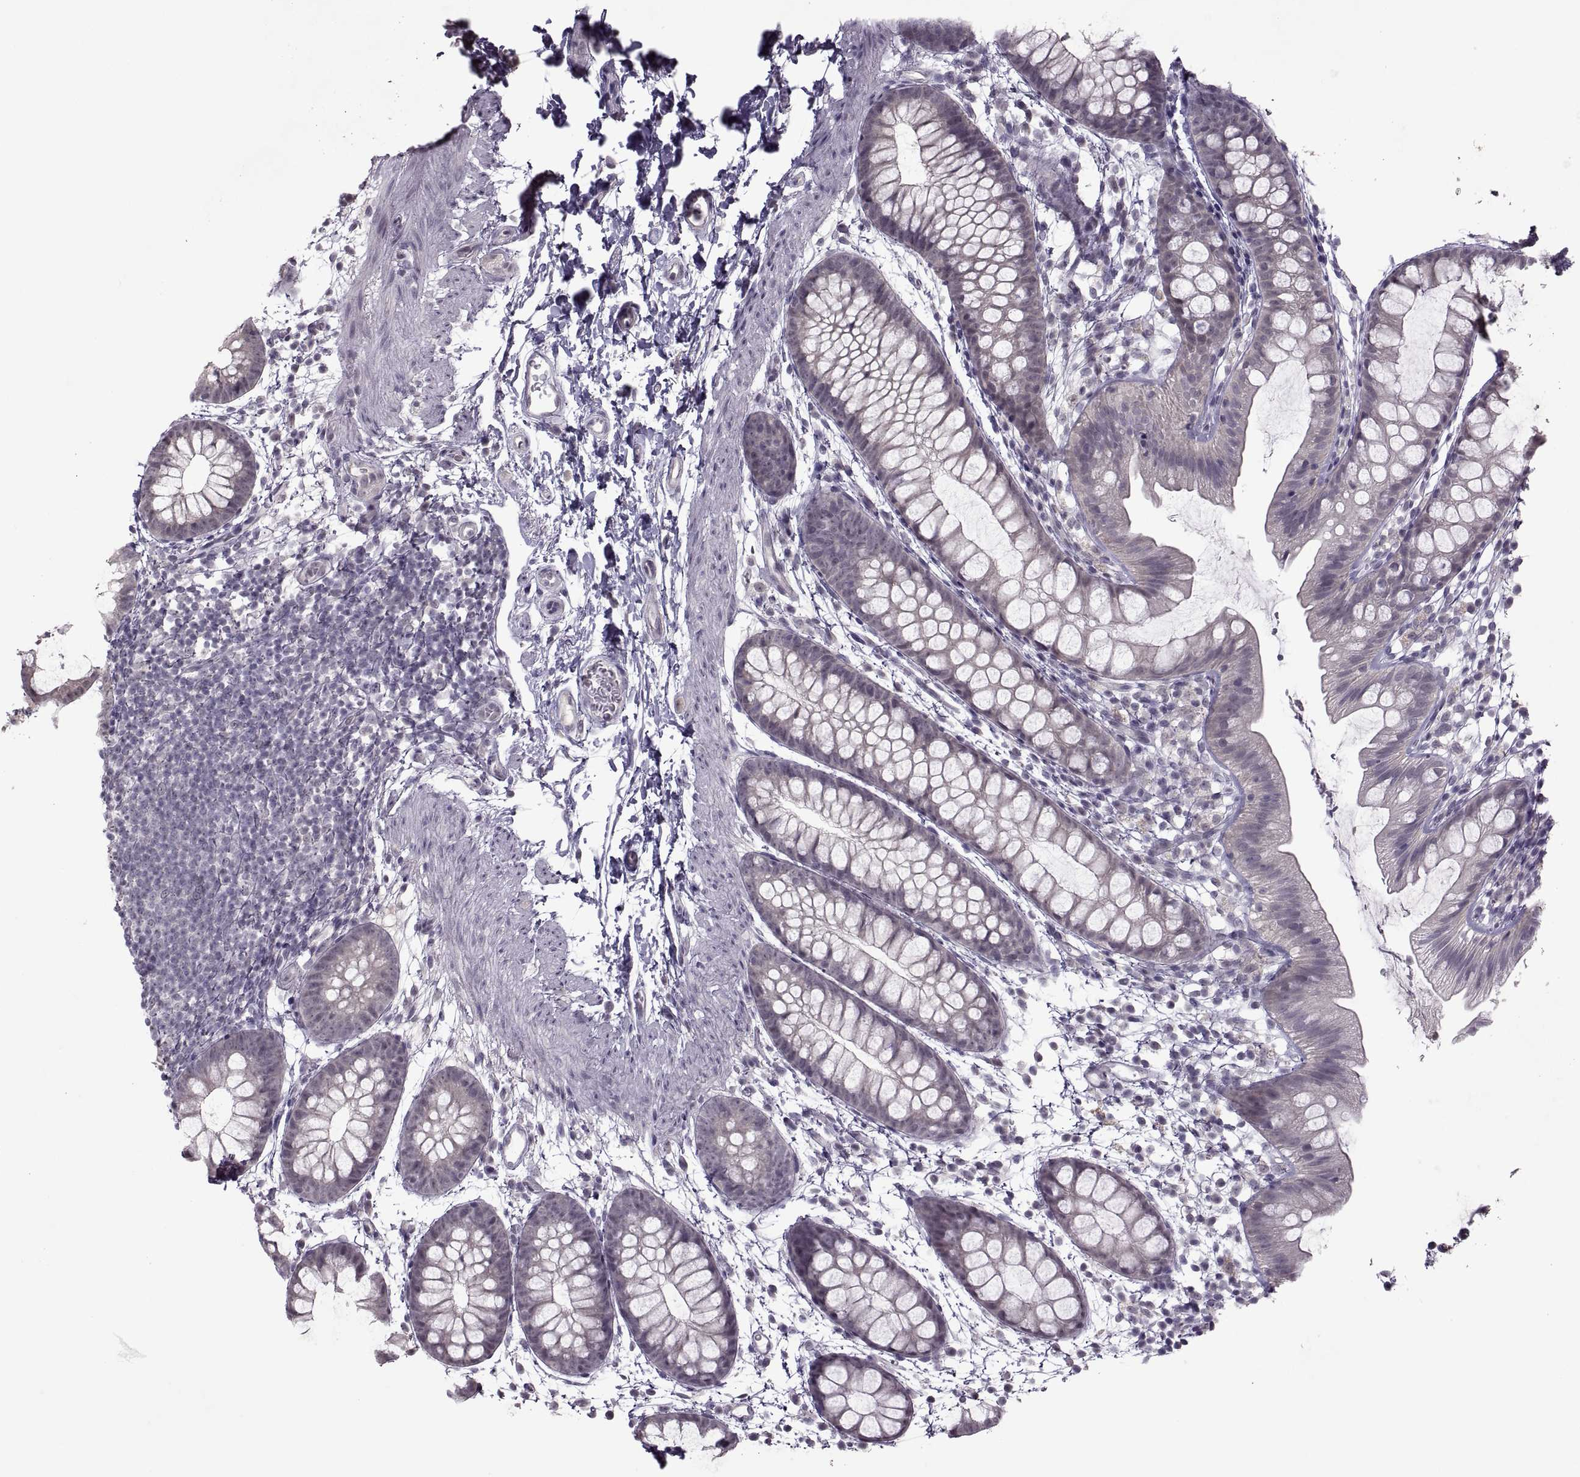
{"staining": {"intensity": "negative", "quantity": "none", "location": "none"}, "tissue": "rectum", "cell_type": "Glandular cells", "image_type": "normal", "snomed": [{"axis": "morphology", "description": "Normal tissue, NOS"}, {"axis": "topography", "description": "Rectum"}], "caption": "Image shows no significant protein positivity in glandular cells of benign rectum.", "gene": "MGAT4D", "patient": {"sex": "male", "age": 57}}